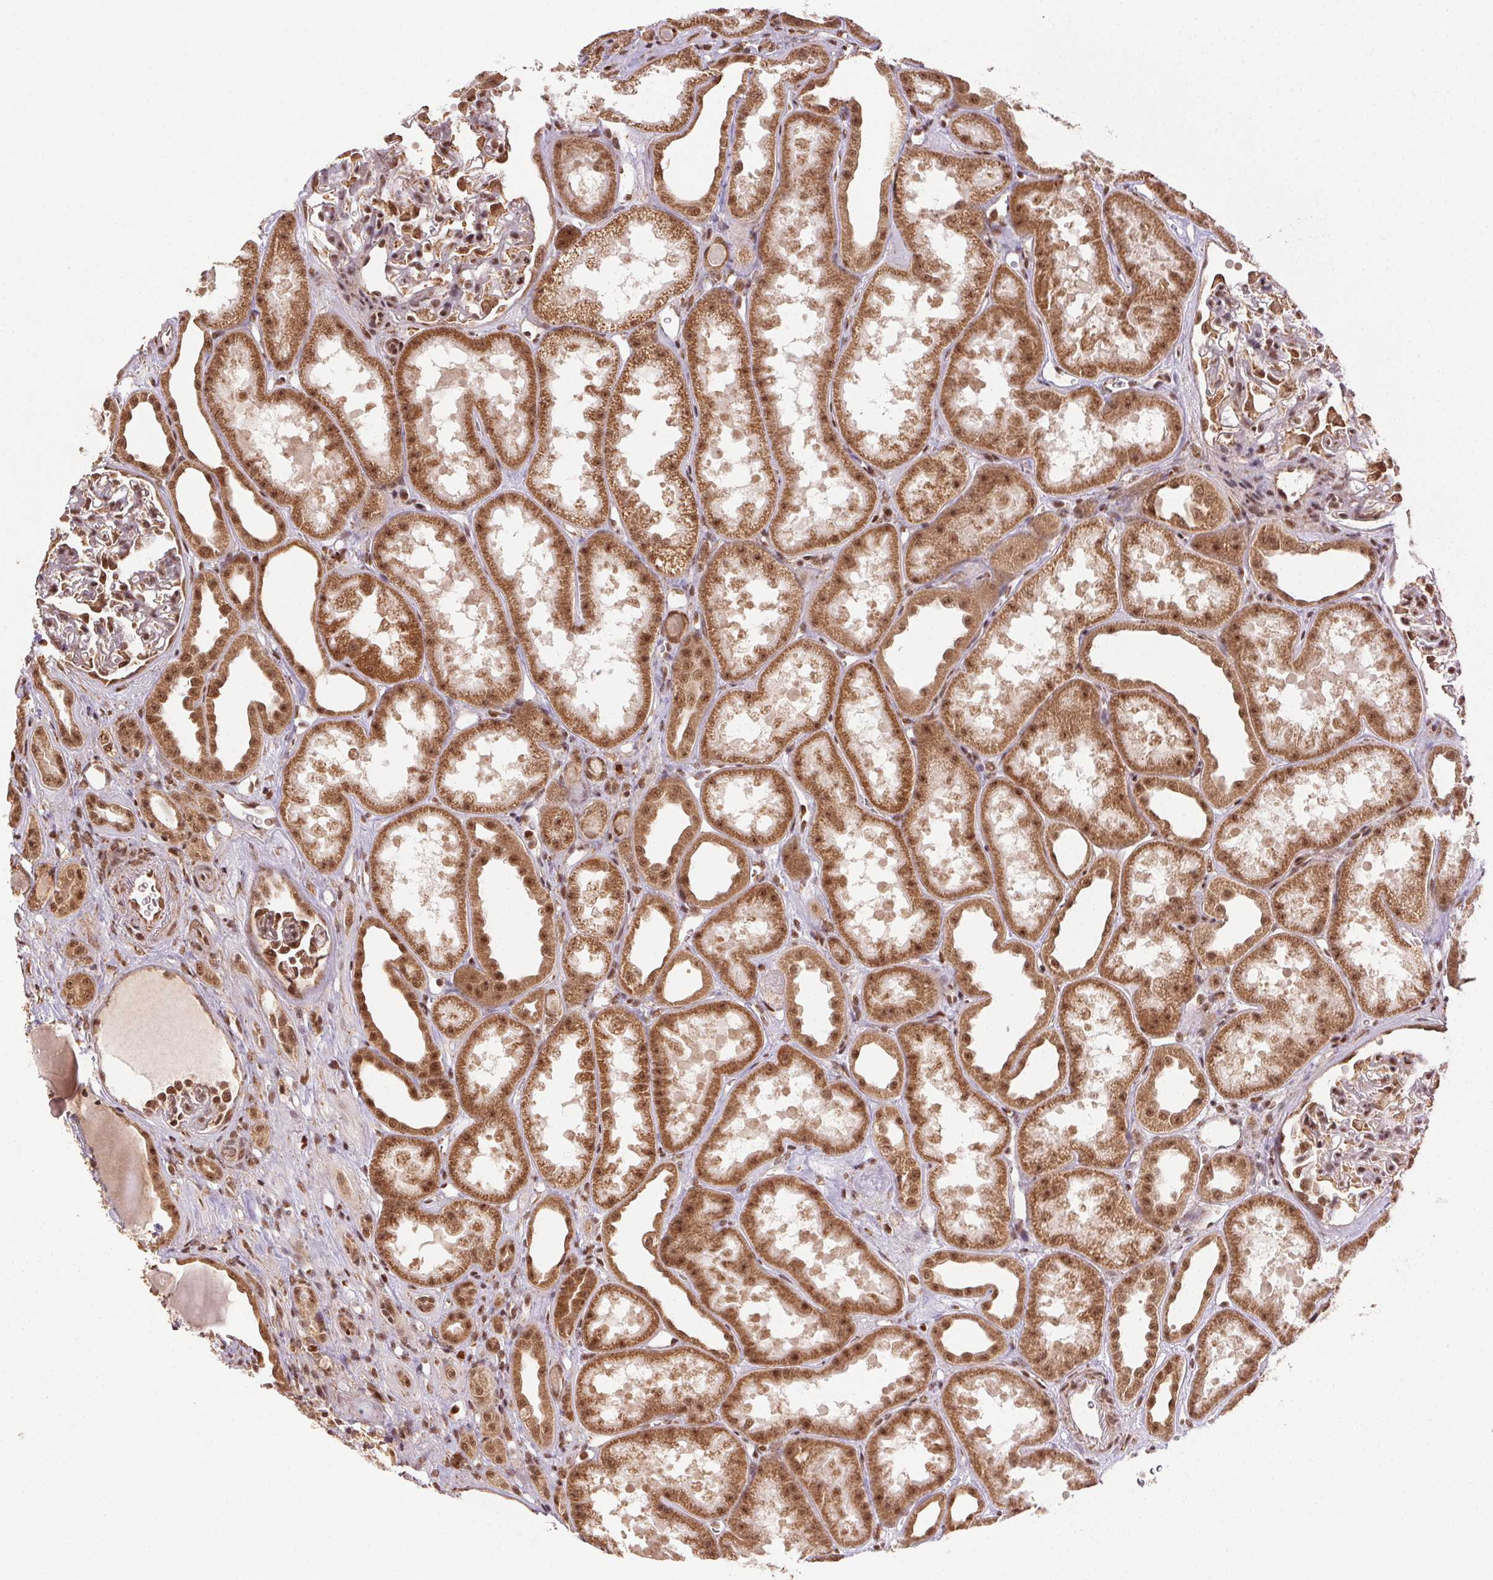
{"staining": {"intensity": "moderate", "quantity": ">75%", "location": "nuclear"}, "tissue": "kidney", "cell_type": "Cells in glomeruli", "image_type": "normal", "snomed": [{"axis": "morphology", "description": "Normal tissue, NOS"}, {"axis": "topography", "description": "Kidney"}], "caption": "Immunohistochemical staining of benign kidney exhibits >75% levels of moderate nuclear protein expression in approximately >75% of cells in glomeruli.", "gene": "TREML4", "patient": {"sex": "male", "age": 61}}